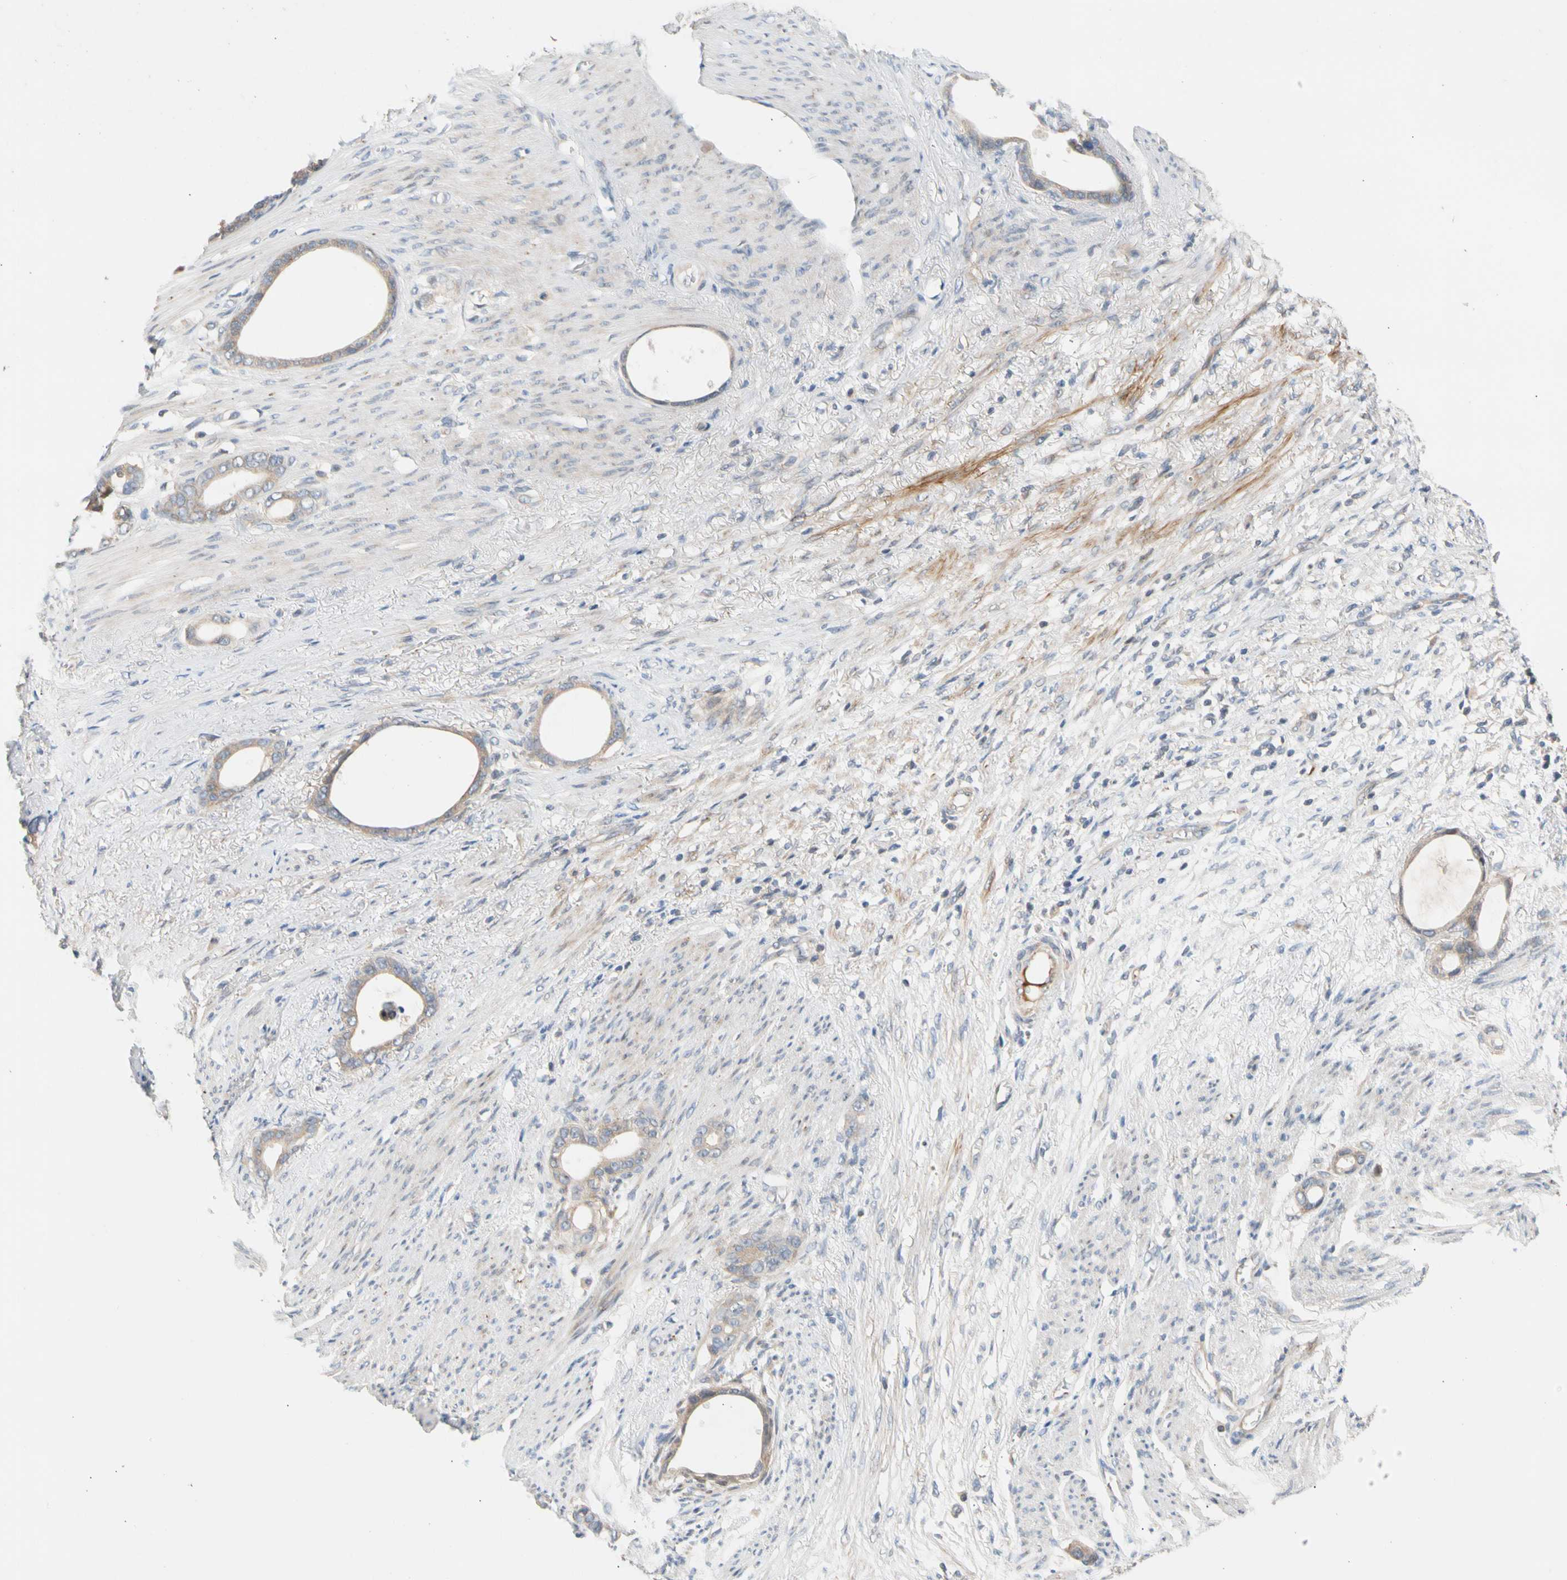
{"staining": {"intensity": "weak", "quantity": ">75%", "location": "cytoplasmic/membranous"}, "tissue": "stomach cancer", "cell_type": "Tumor cells", "image_type": "cancer", "snomed": [{"axis": "morphology", "description": "Adenocarcinoma, NOS"}, {"axis": "topography", "description": "Stomach"}], "caption": "Stomach cancer (adenocarcinoma) stained for a protein displays weak cytoplasmic/membranous positivity in tumor cells. The staining was performed using DAB (3,3'-diaminobenzidine), with brown indicating positive protein expression. Nuclei are stained blue with hematoxylin.", "gene": "CNST", "patient": {"sex": "female", "age": 75}}